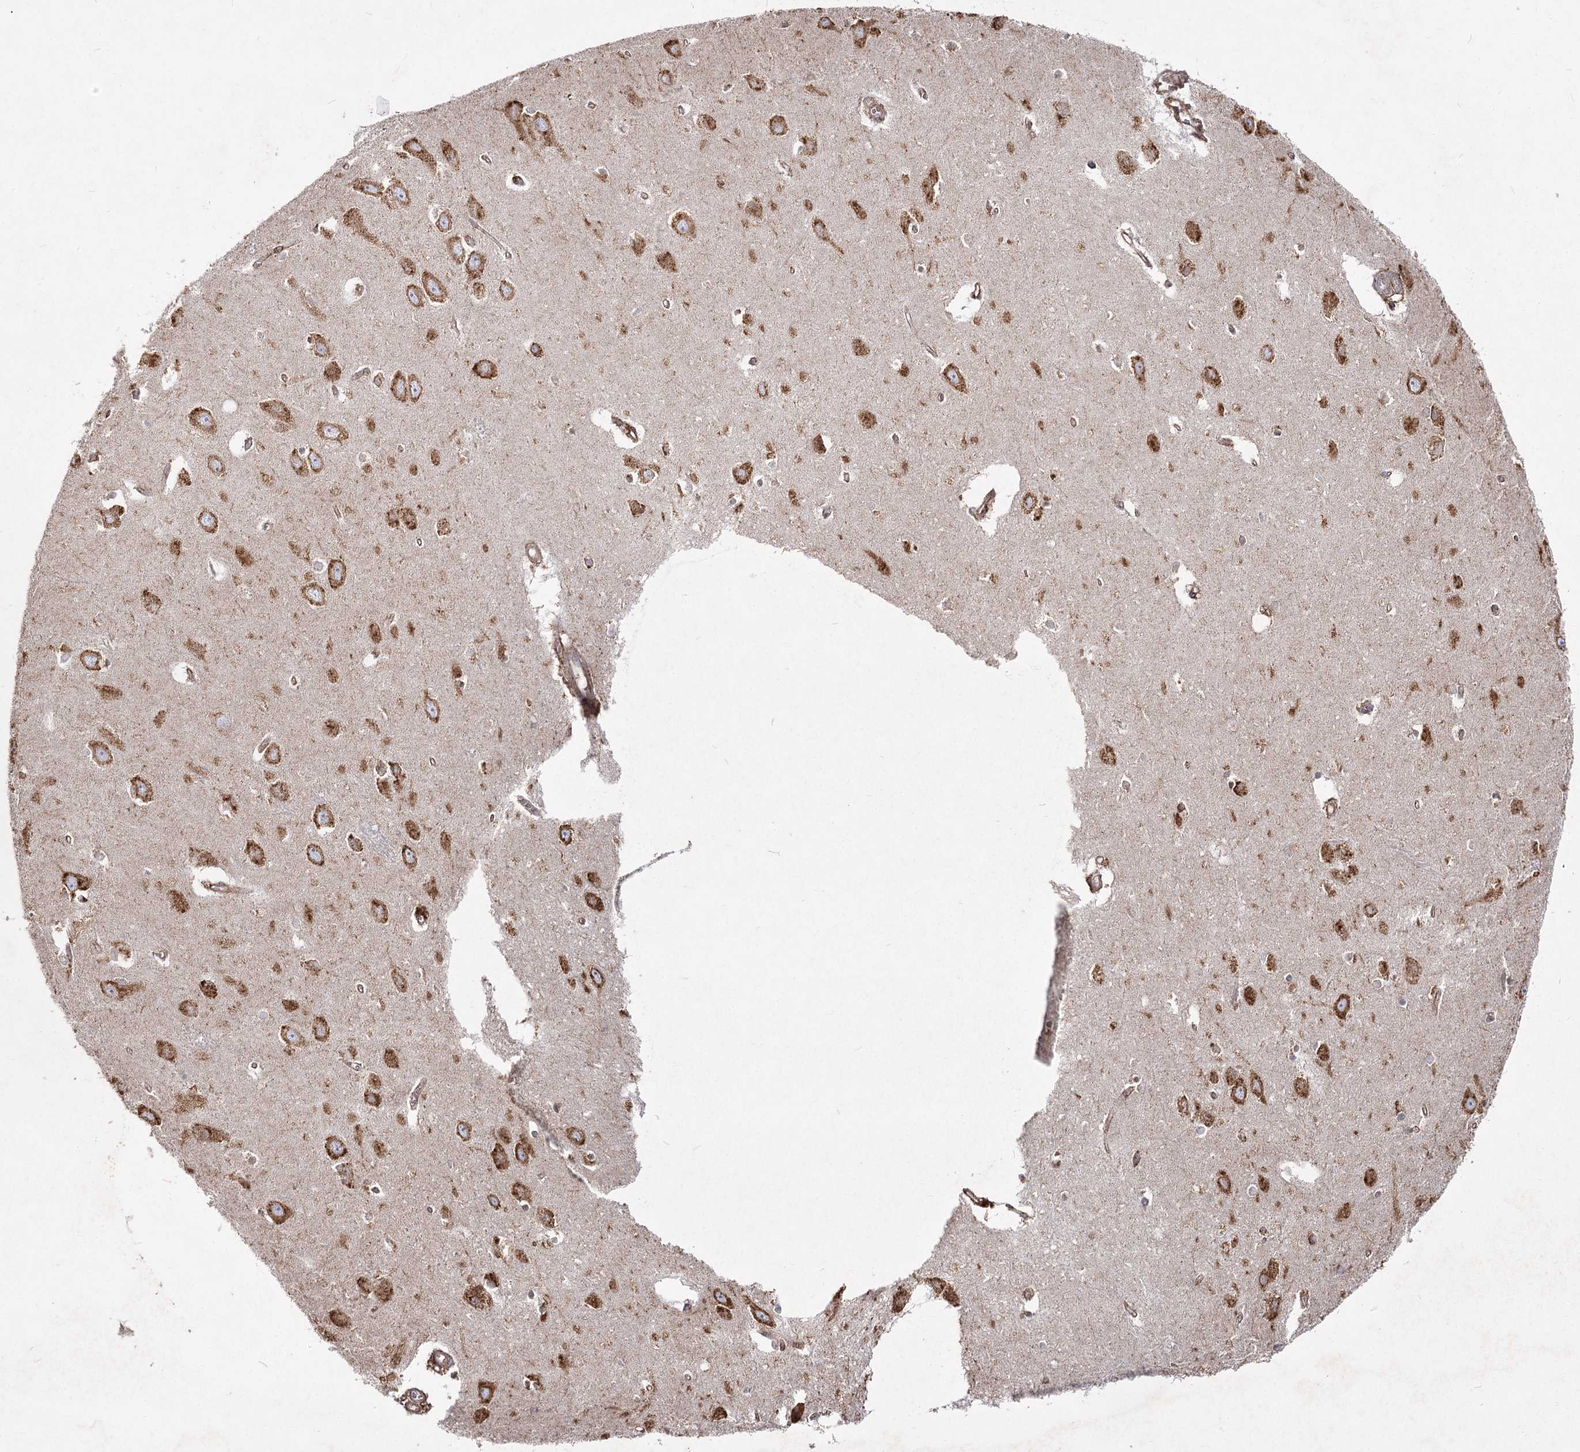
{"staining": {"intensity": "moderate", "quantity": "<25%", "location": "cytoplasmic/membranous"}, "tissue": "hippocampus", "cell_type": "Glial cells", "image_type": "normal", "snomed": [{"axis": "morphology", "description": "Normal tissue, NOS"}, {"axis": "topography", "description": "Hippocampus"}], "caption": "Glial cells demonstrate low levels of moderate cytoplasmic/membranous staining in approximately <25% of cells in benign human hippocampus. The protein of interest is shown in brown color, while the nuclei are stained blue.", "gene": "NHLRC2", "patient": {"sex": "female", "age": 64}}